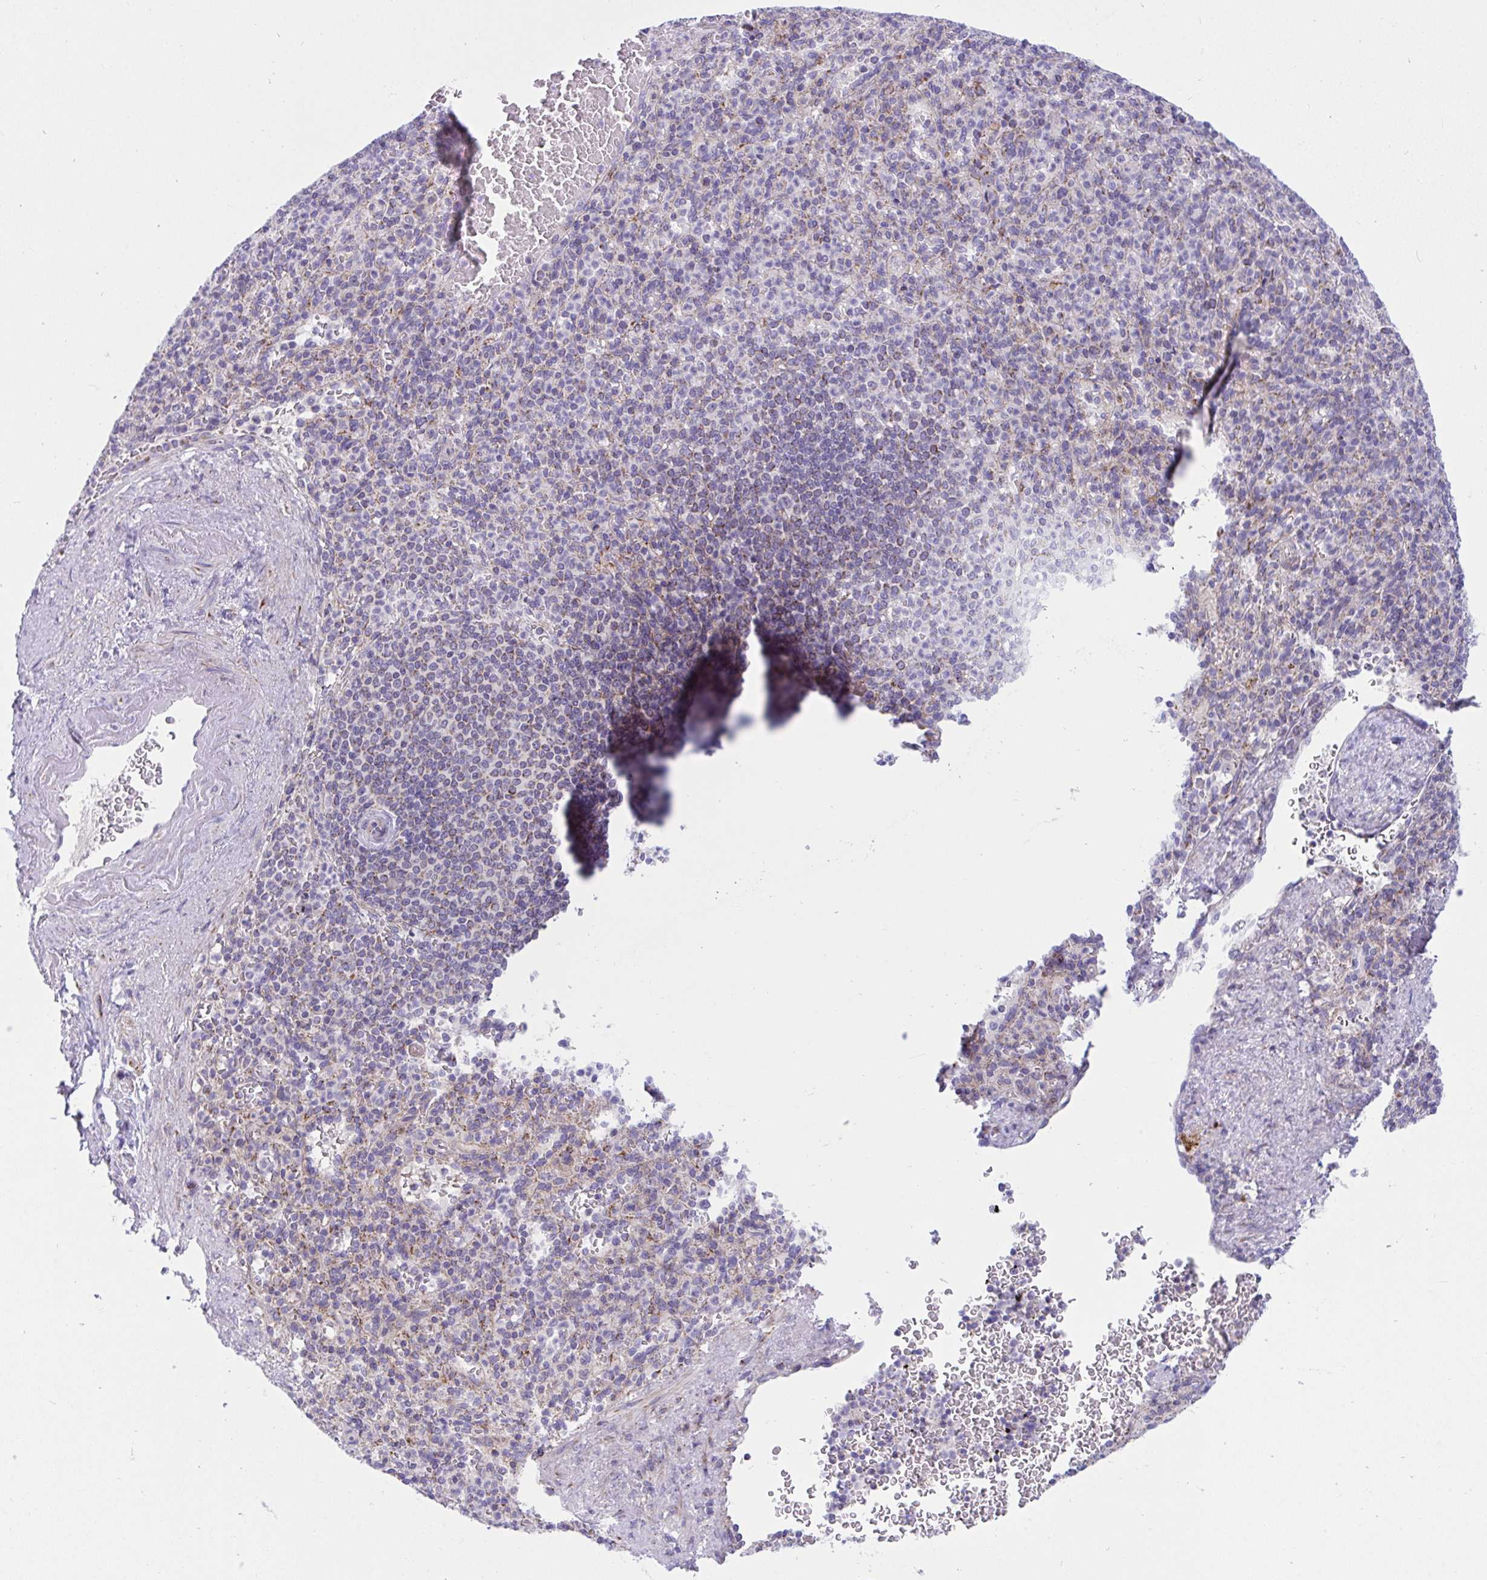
{"staining": {"intensity": "negative", "quantity": "none", "location": "none"}, "tissue": "spleen", "cell_type": "Cells in red pulp", "image_type": "normal", "snomed": [{"axis": "morphology", "description": "Normal tissue, NOS"}, {"axis": "topography", "description": "Spleen"}], "caption": "IHC of unremarkable human spleen displays no positivity in cells in red pulp. Nuclei are stained in blue.", "gene": "DTX3", "patient": {"sex": "female", "age": 74}}